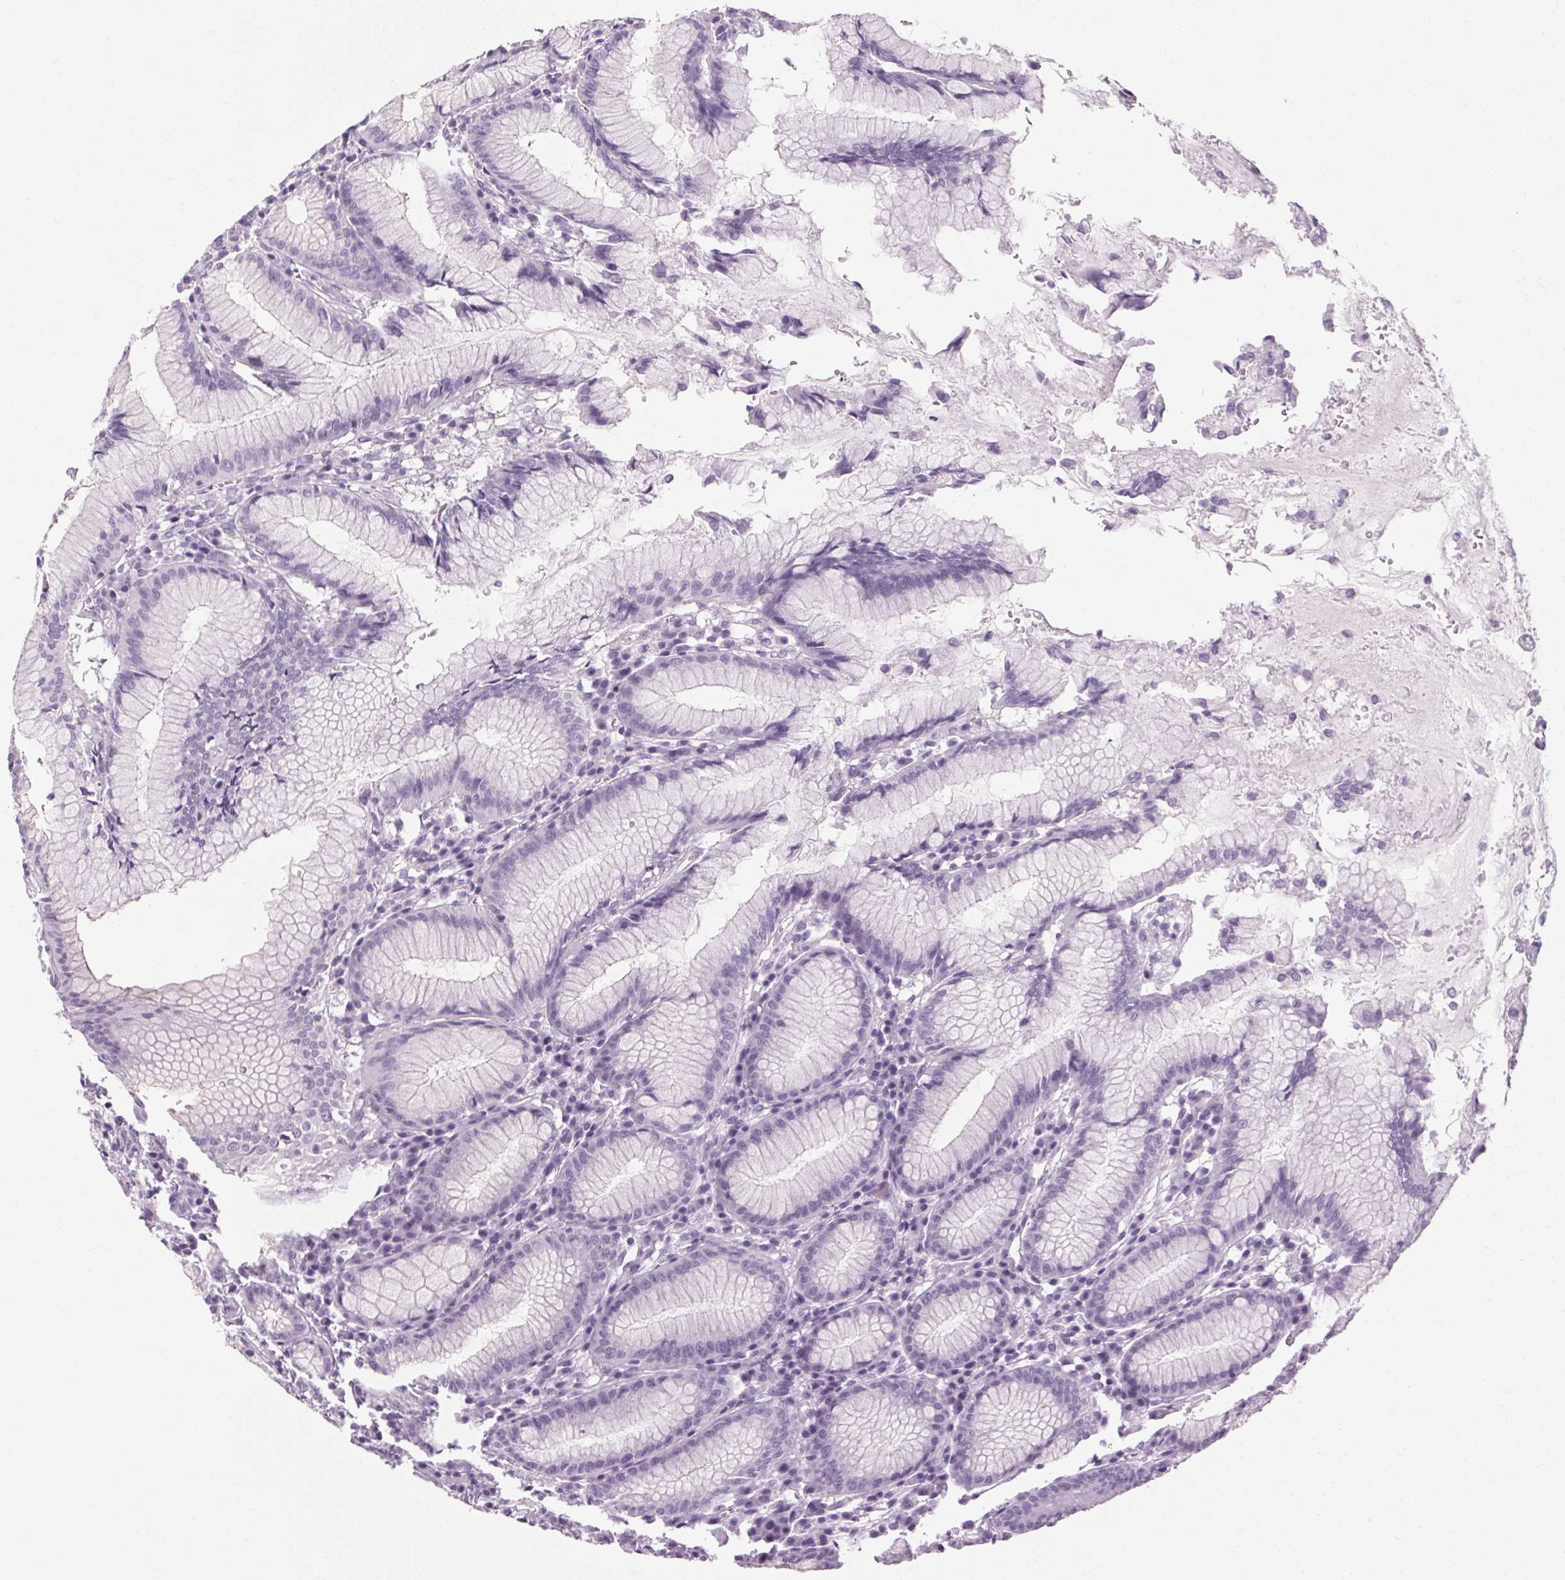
{"staining": {"intensity": "negative", "quantity": "none", "location": "none"}, "tissue": "stomach", "cell_type": "Glandular cells", "image_type": "normal", "snomed": [{"axis": "morphology", "description": "Normal tissue, NOS"}, {"axis": "topography", "description": "Stomach"}], "caption": "This is an IHC photomicrograph of benign stomach. There is no staining in glandular cells.", "gene": "POMC", "patient": {"sex": "male", "age": 55}}